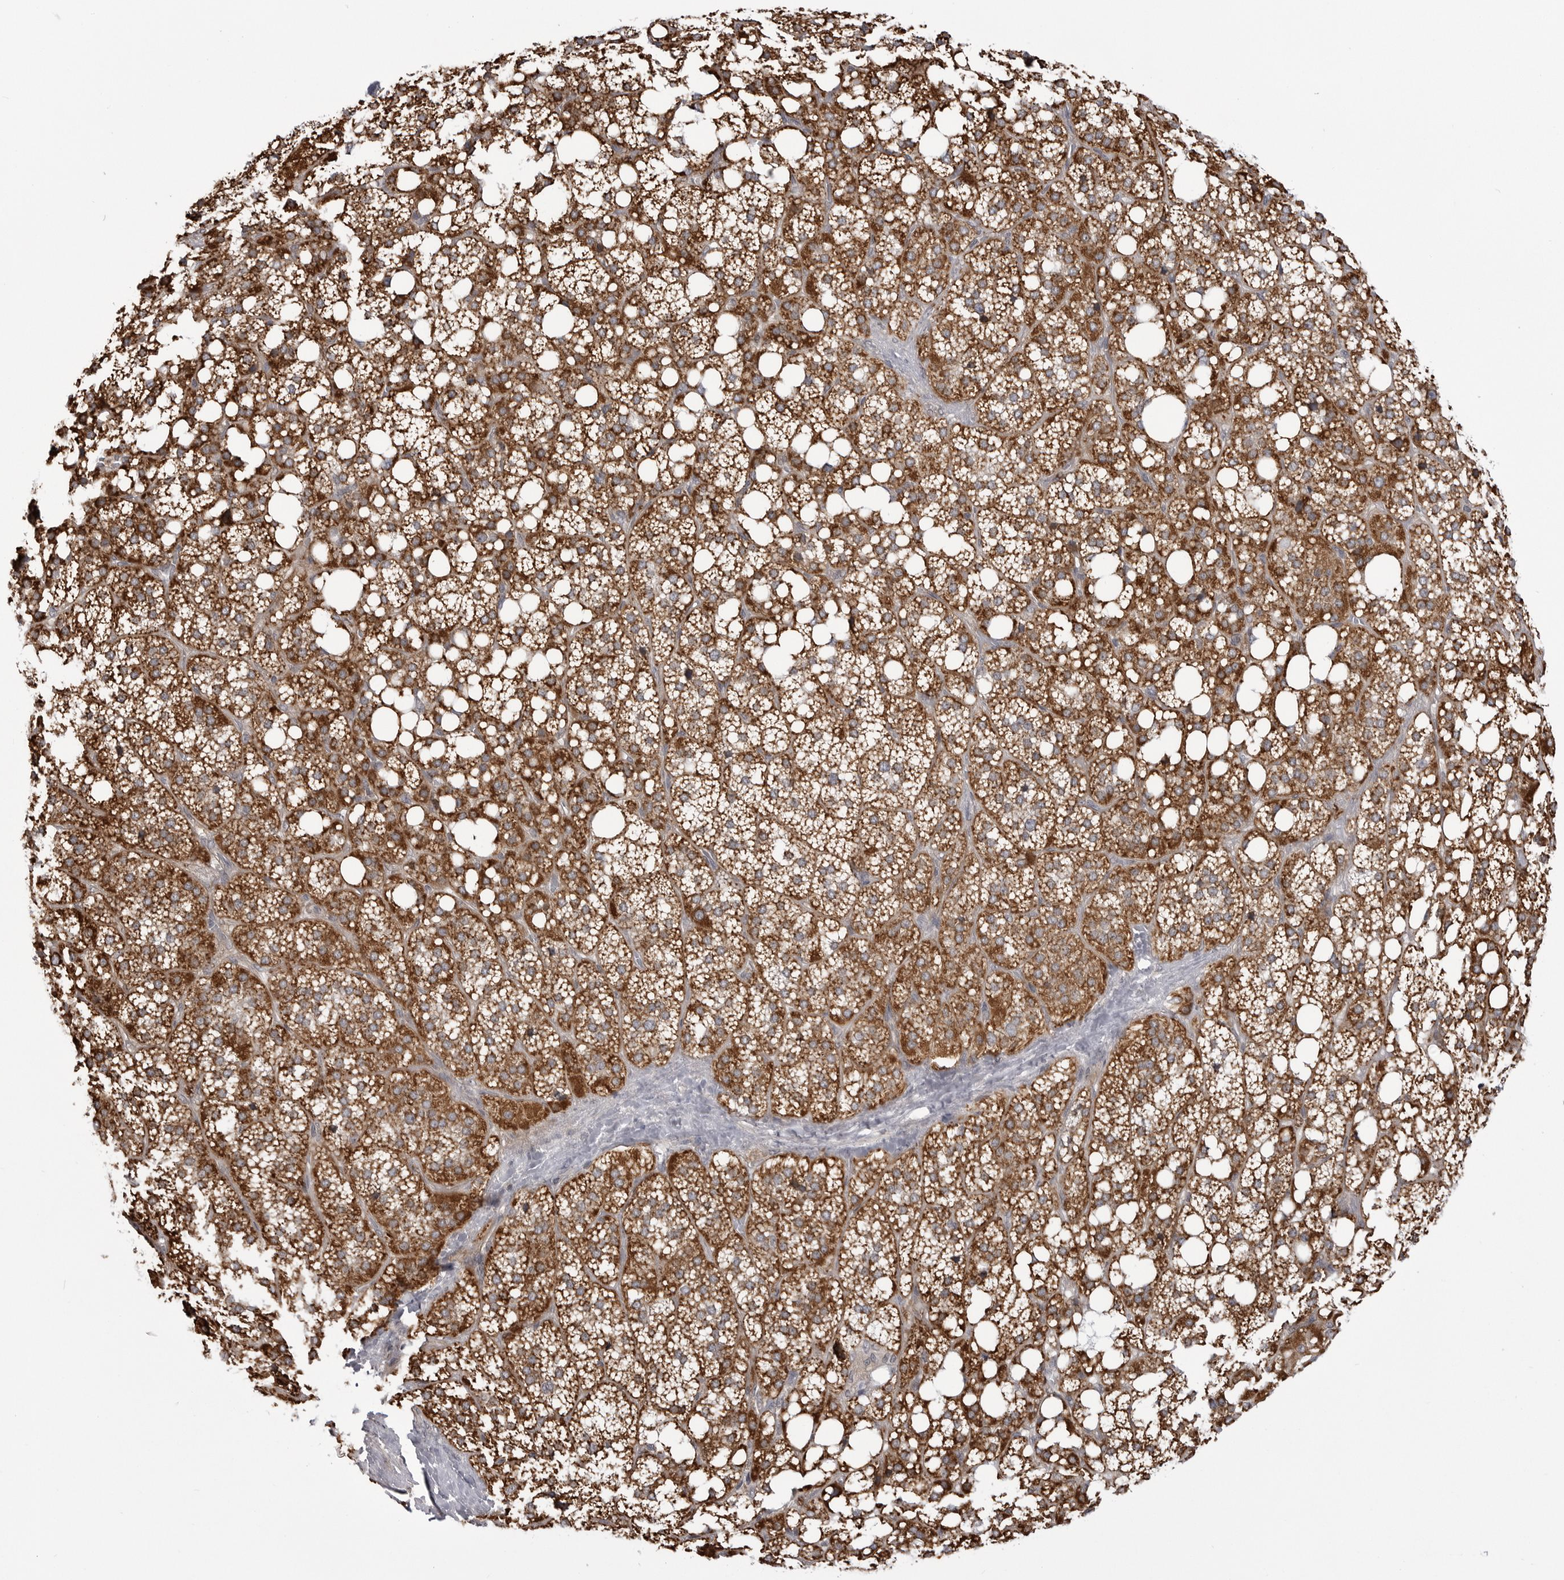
{"staining": {"intensity": "strong", "quantity": ">75%", "location": "cytoplasmic/membranous"}, "tissue": "adrenal gland", "cell_type": "Glandular cells", "image_type": "normal", "snomed": [{"axis": "morphology", "description": "Normal tissue, NOS"}, {"axis": "topography", "description": "Adrenal gland"}], "caption": "Immunohistochemical staining of benign human adrenal gland shows strong cytoplasmic/membranous protein staining in about >75% of glandular cells.", "gene": "CCDC18", "patient": {"sex": "female", "age": 59}}